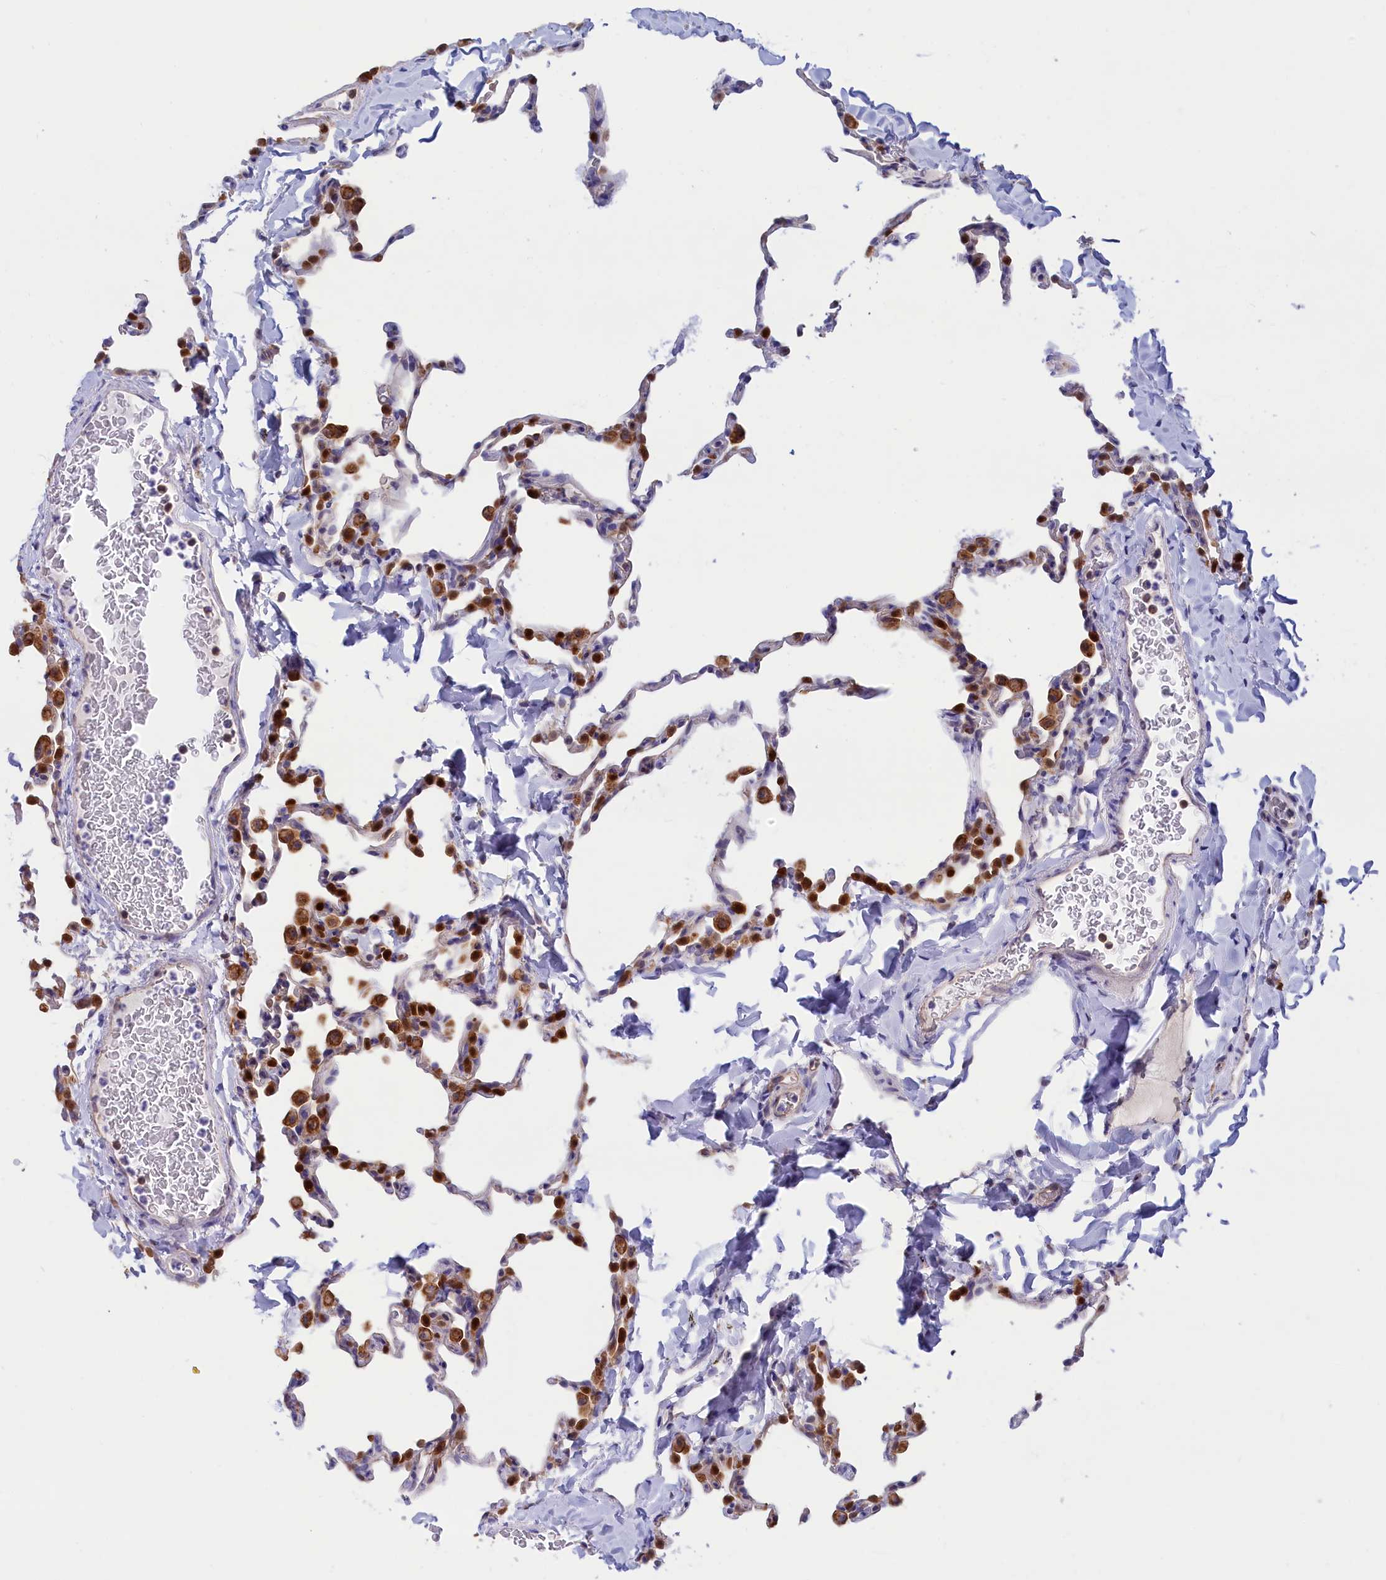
{"staining": {"intensity": "moderate", "quantity": "<25%", "location": "cytoplasmic/membranous,nuclear"}, "tissue": "lung", "cell_type": "Alveolar cells", "image_type": "normal", "snomed": [{"axis": "morphology", "description": "Normal tissue, NOS"}, {"axis": "topography", "description": "Lung"}], "caption": "The photomicrograph shows staining of normal lung, revealing moderate cytoplasmic/membranous,nuclear protein expression (brown color) within alveolar cells. (DAB = brown stain, brightfield microscopy at high magnification).", "gene": "ABCC12", "patient": {"sex": "male", "age": 20}}